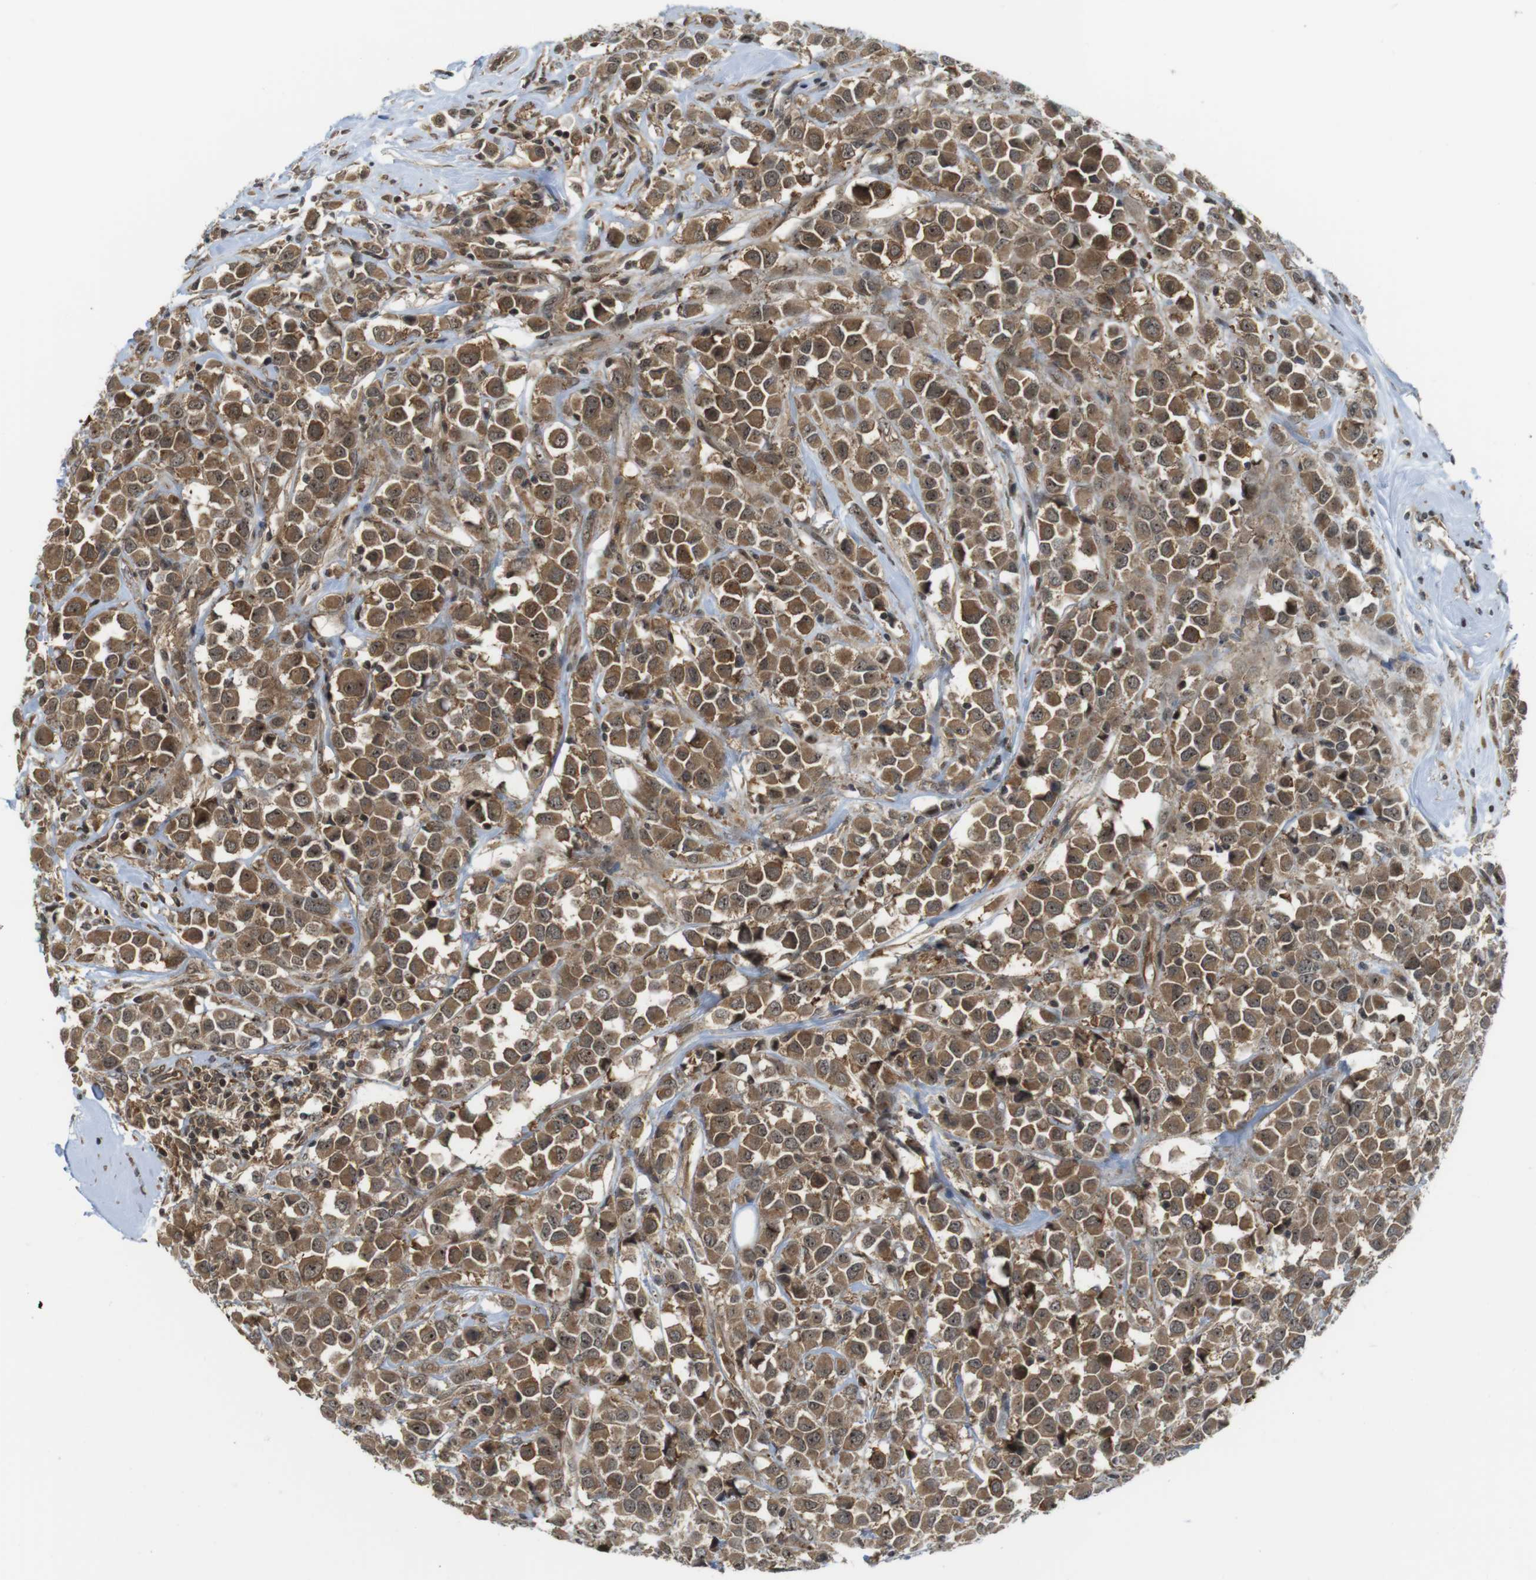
{"staining": {"intensity": "moderate", "quantity": ">75%", "location": "cytoplasmic/membranous"}, "tissue": "breast cancer", "cell_type": "Tumor cells", "image_type": "cancer", "snomed": [{"axis": "morphology", "description": "Duct carcinoma"}, {"axis": "topography", "description": "Breast"}], "caption": "DAB (3,3'-diaminobenzidine) immunohistochemical staining of human breast intraductal carcinoma shows moderate cytoplasmic/membranous protein staining in approximately >75% of tumor cells.", "gene": "CC2D1A", "patient": {"sex": "female", "age": 61}}